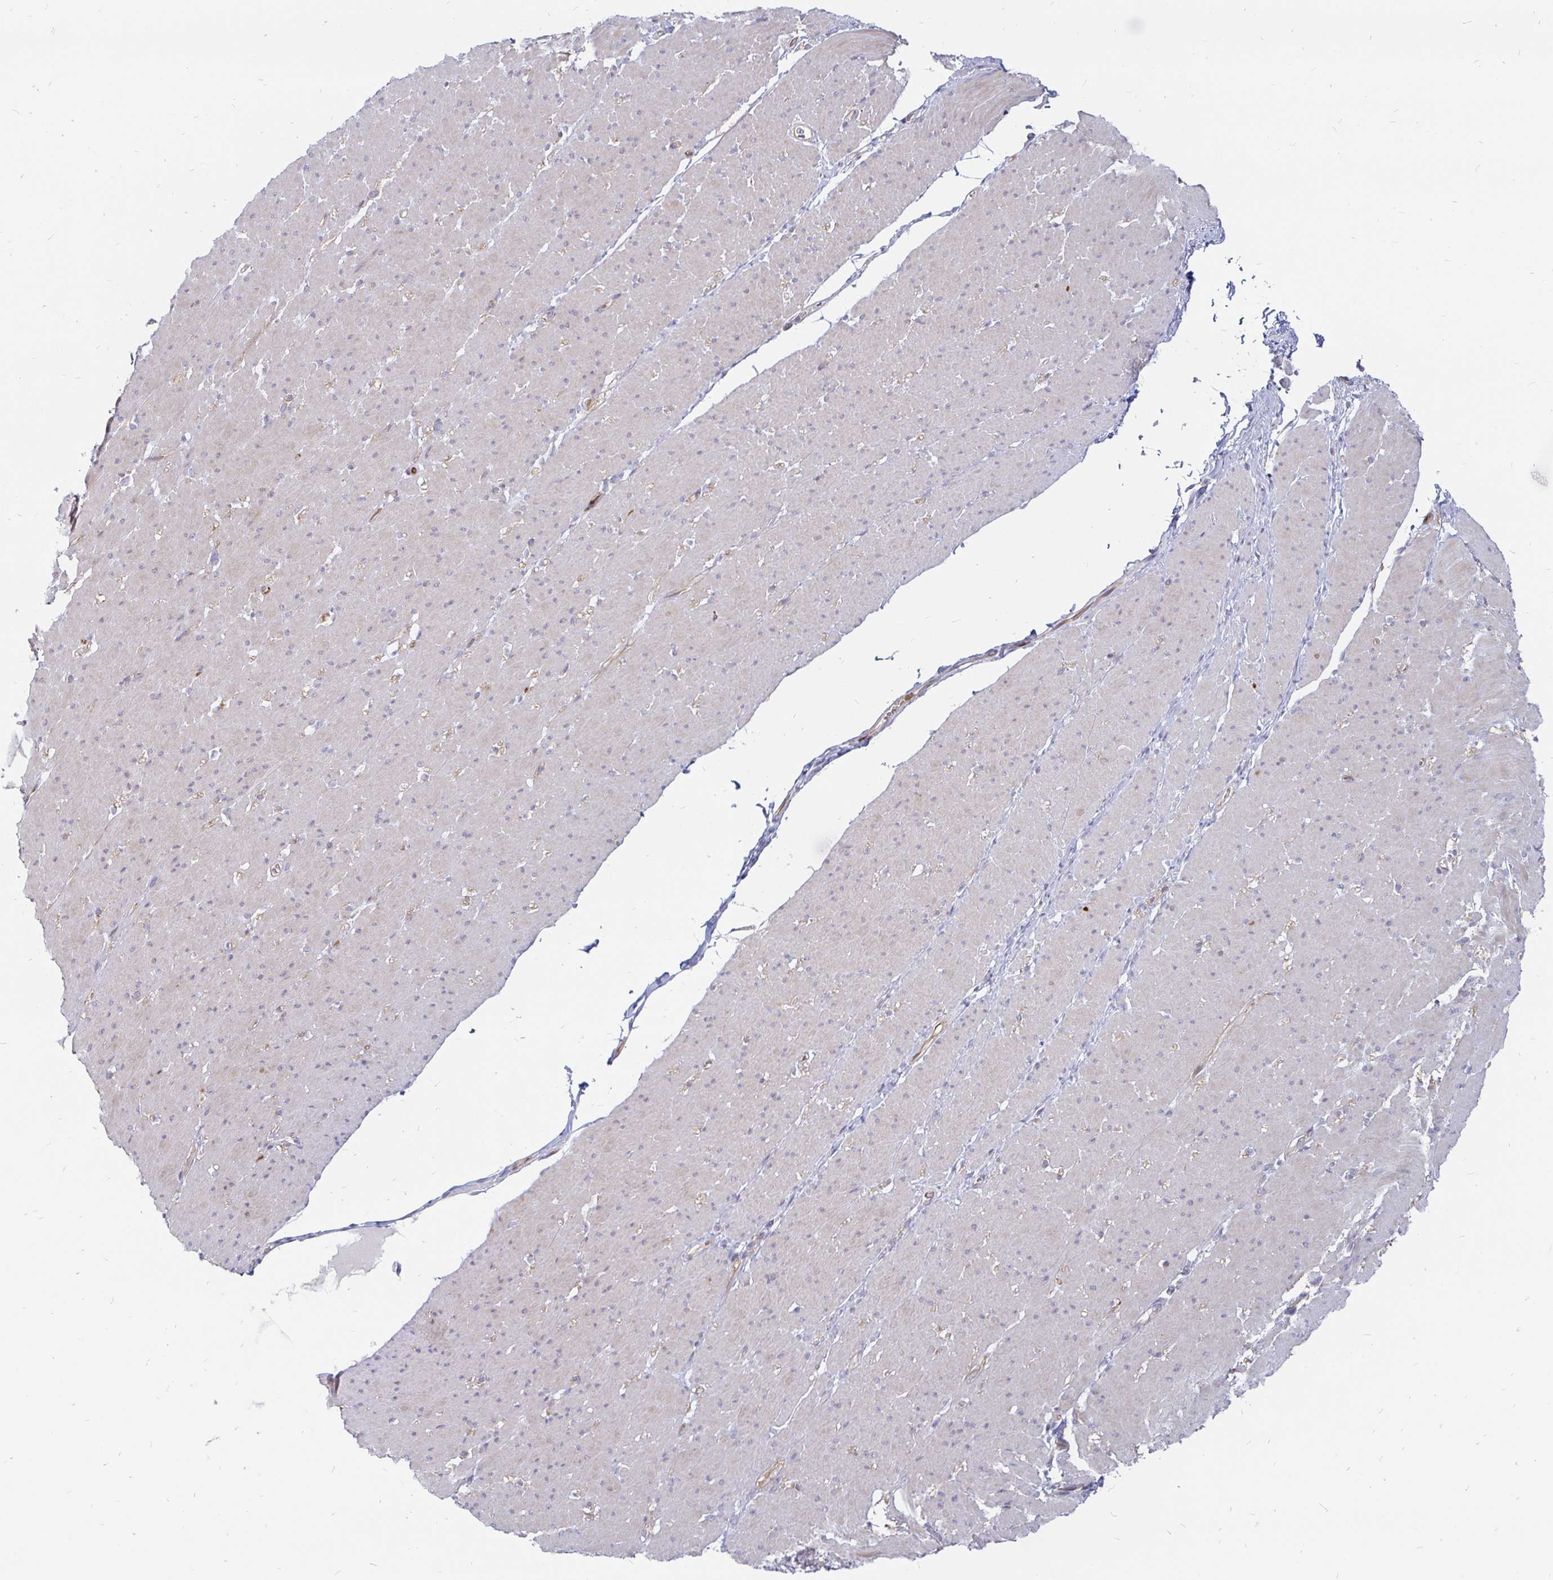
{"staining": {"intensity": "negative", "quantity": "none", "location": "none"}, "tissue": "smooth muscle", "cell_type": "Smooth muscle cells", "image_type": "normal", "snomed": [{"axis": "morphology", "description": "Normal tissue, NOS"}, {"axis": "topography", "description": "Smooth muscle"}, {"axis": "topography", "description": "Rectum"}], "caption": "There is no significant expression in smooth muscle cells of smooth muscle. (DAB immunohistochemistry visualized using brightfield microscopy, high magnification).", "gene": "CCDC85A", "patient": {"sex": "male", "age": 53}}